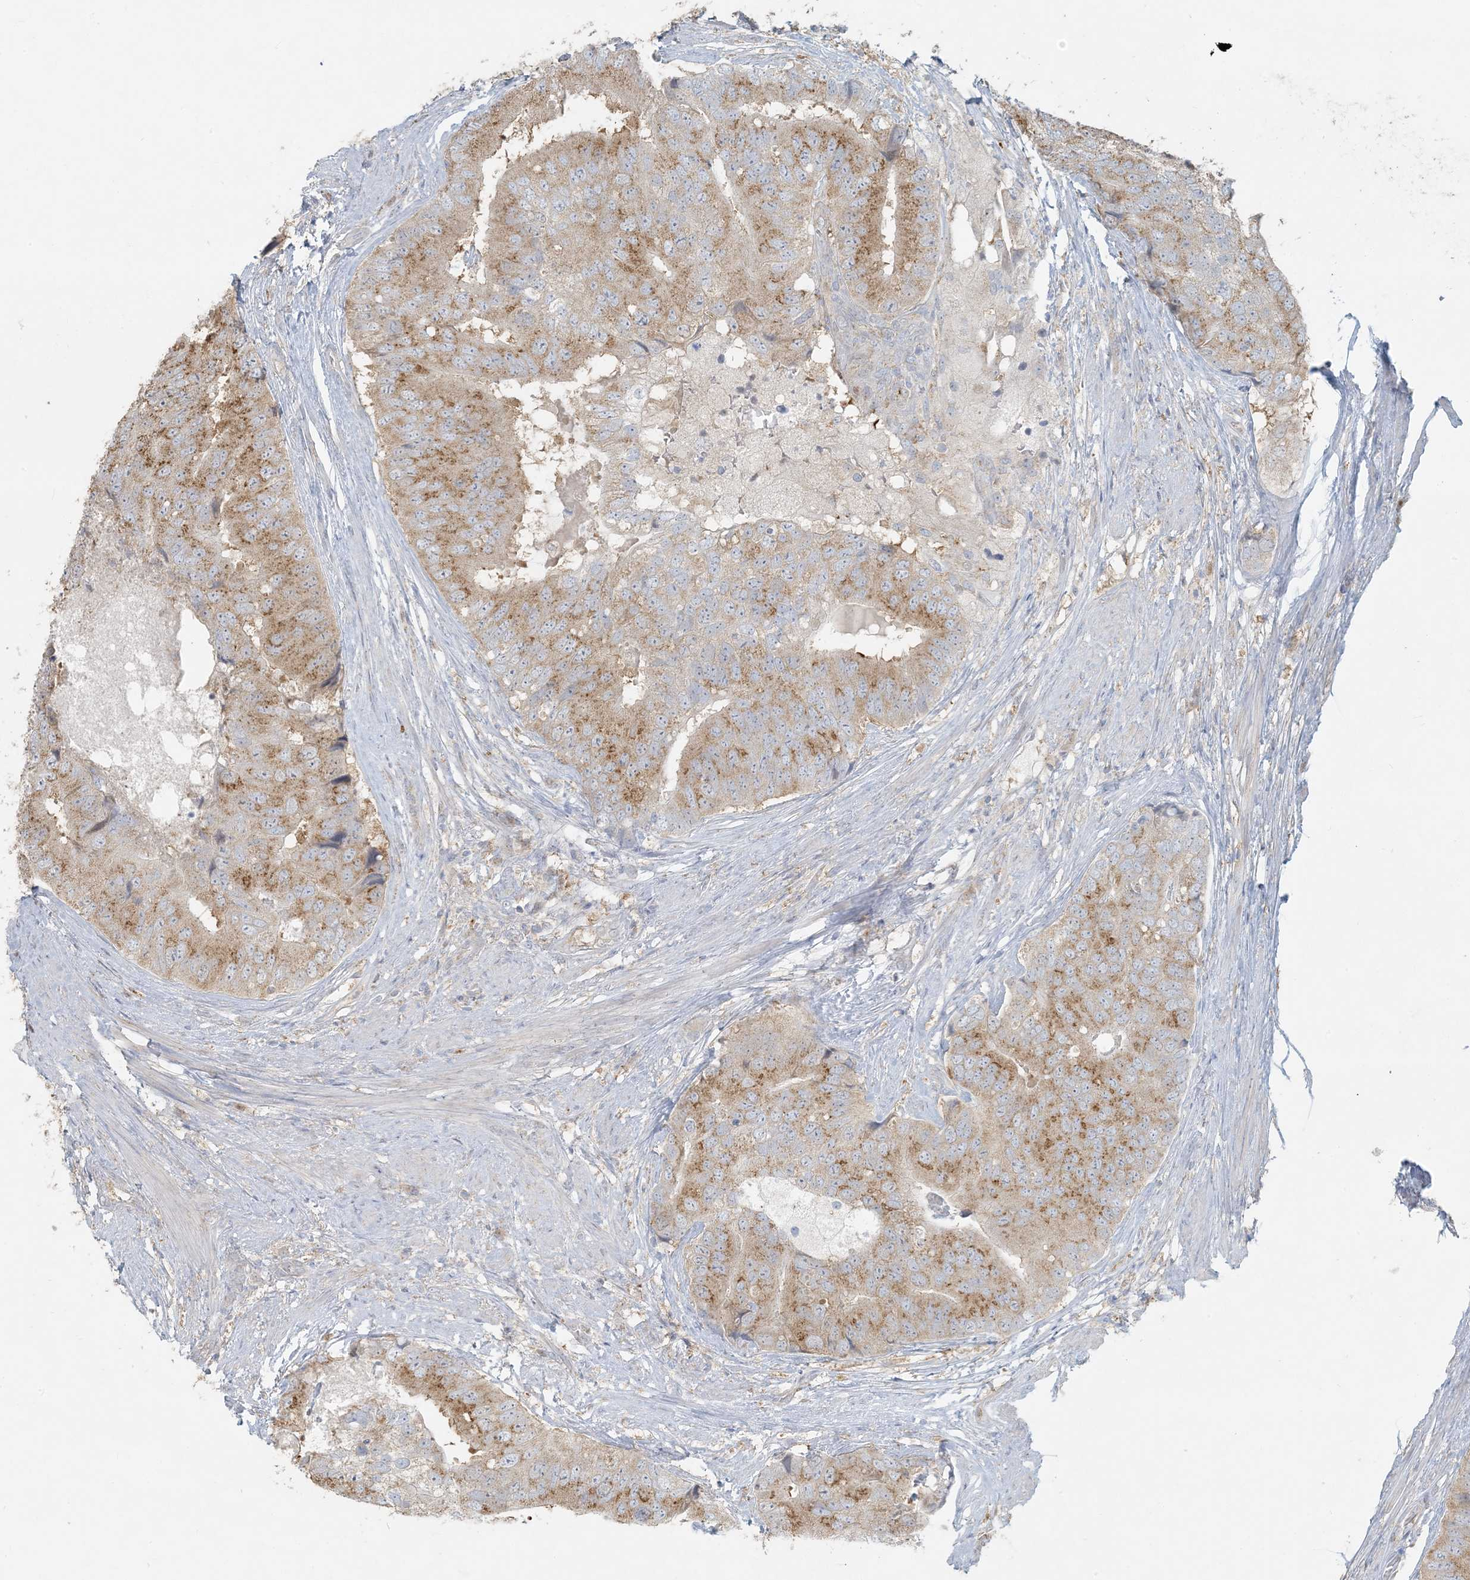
{"staining": {"intensity": "moderate", "quantity": ">75%", "location": "cytoplasmic/membranous"}, "tissue": "prostate cancer", "cell_type": "Tumor cells", "image_type": "cancer", "snomed": [{"axis": "morphology", "description": "Adenocarcinoma, High grade"}, {"axis": "topography", "description": "Prostate"}], "caption": "This image reveals IHC staining of high-grade adenocarcinoma (prostate), with medium moderate cytoplasmic/membranous staining in about >75% of tumor cells.", "gene": "HACL1", "patient": {"sex": "male", "age": 70}}